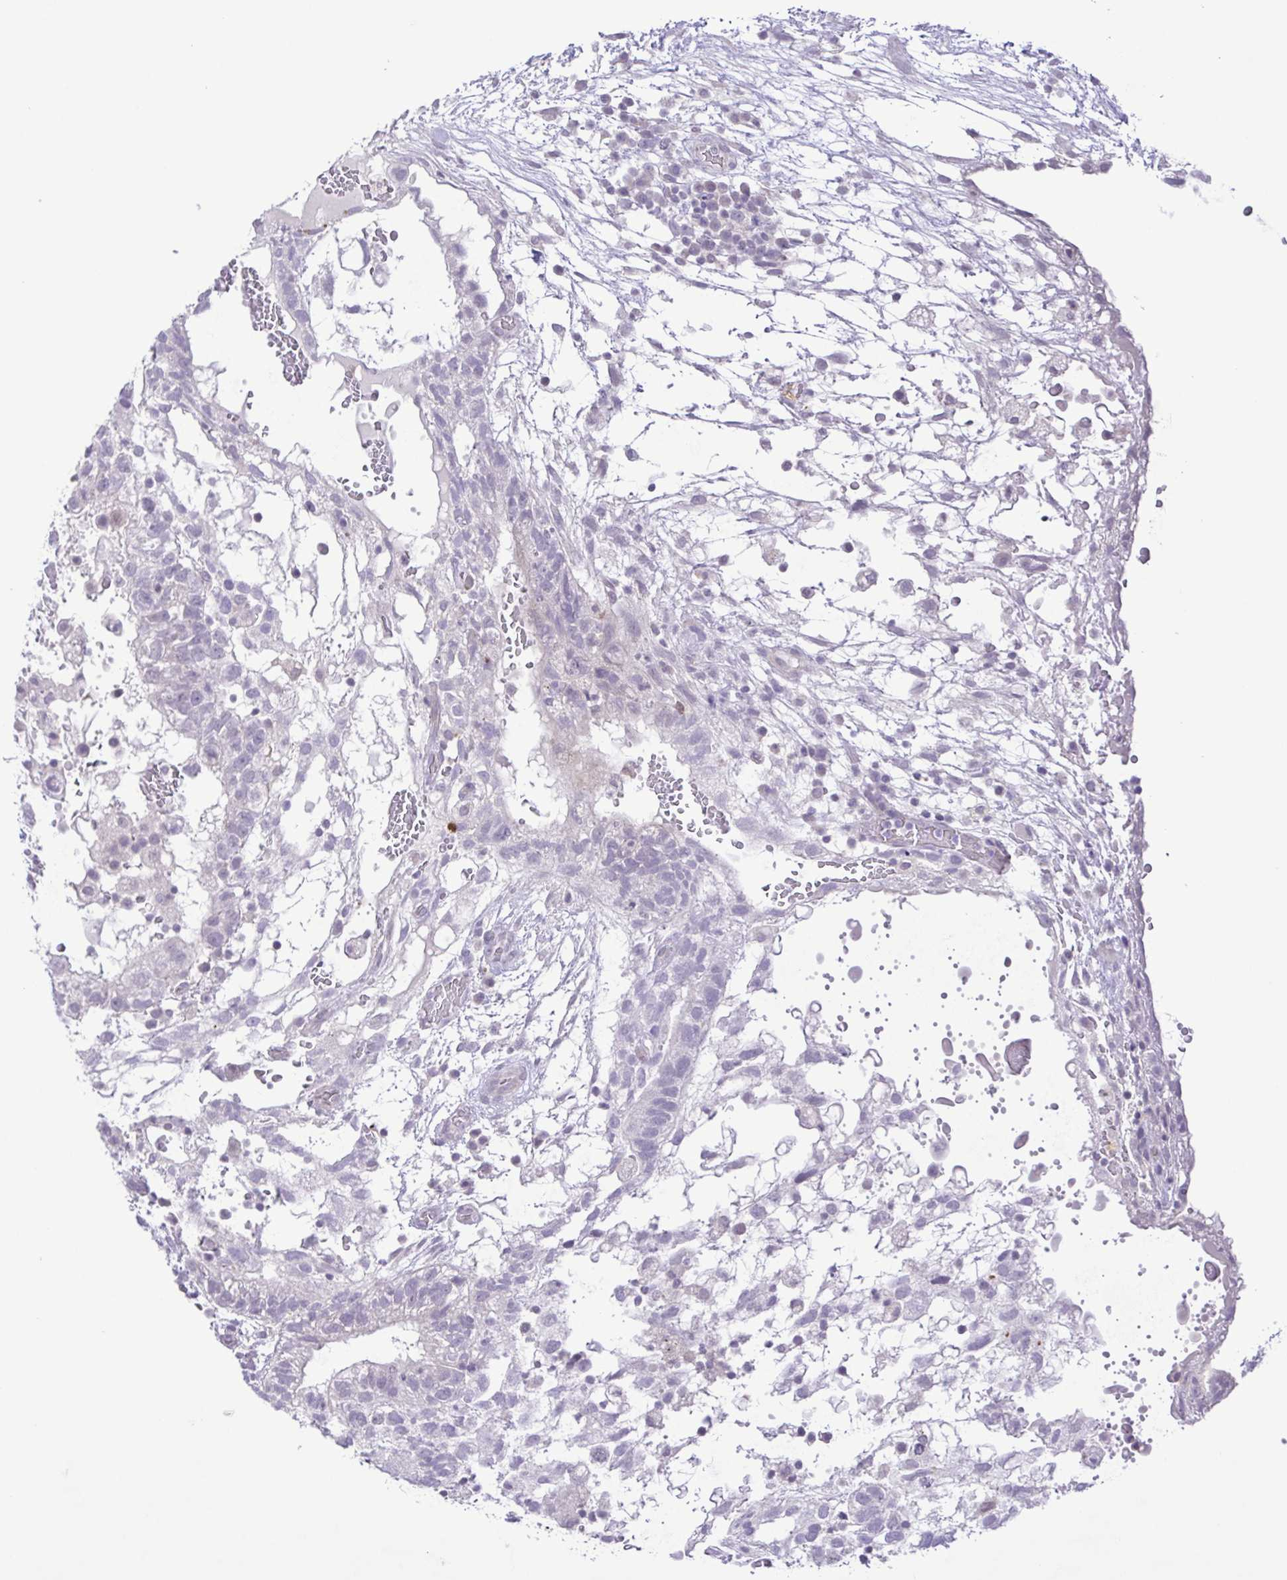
{"staining": {"intensity": "negative", "quantity": "none", "location": "none"}, "tissue": "testis cancer", "cell_type": "Tumor cells", "image_type": "cancer", "snomed": [{"axis": "morphology", "description": "Normal tissue, NOS"}, {"axis": "morphology", "description": "Carcinoma, Embryonal, NOS"}, {"axis": "topography", "description": "Testis"}], "caption": "Immunohistochemistry histopathology image of human testis cancer stained for a protein (brown), which exhibits no expression in tumor cells.", "gene": "IL1RN", "patient": {"sex": "male", "age": 32}}